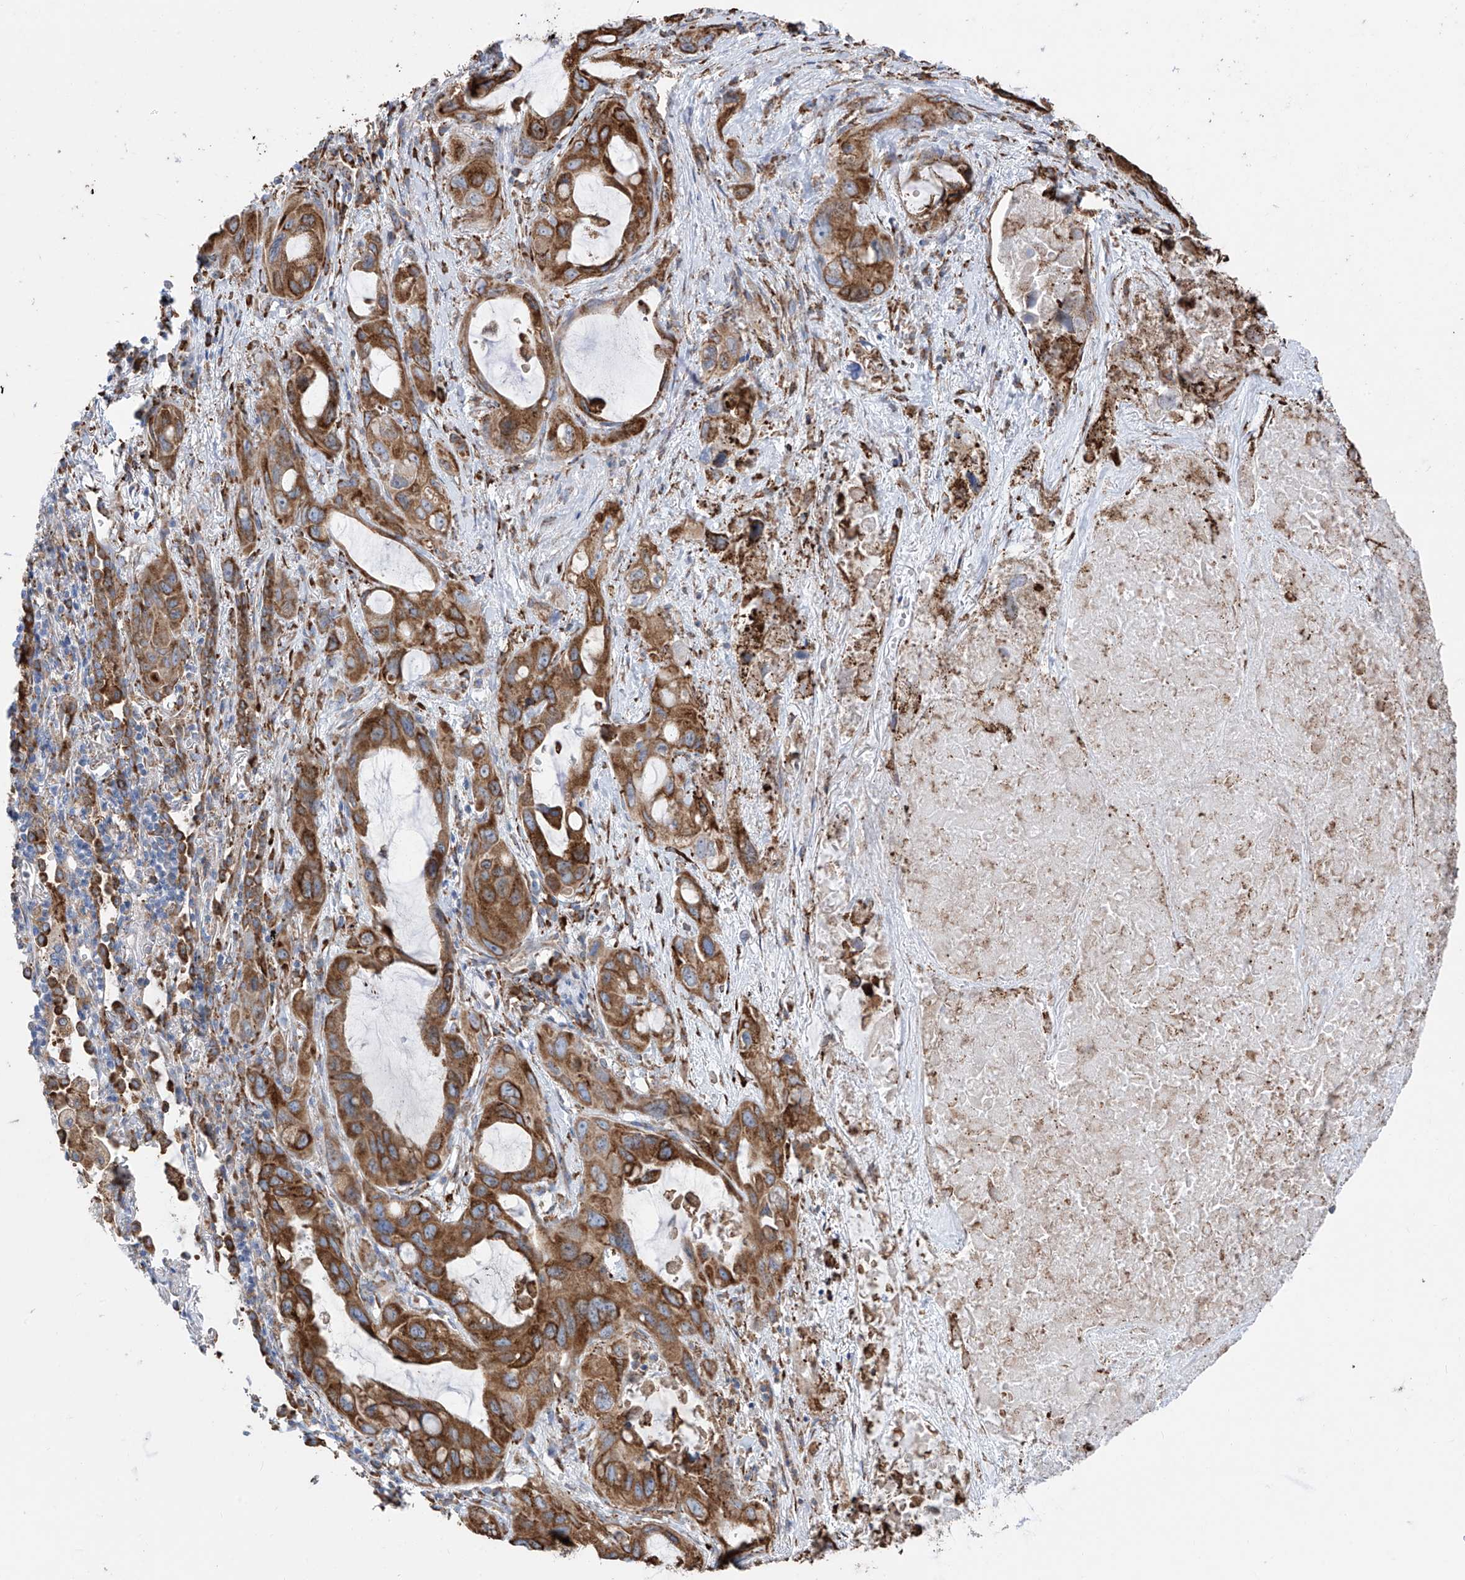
{"staining": {"intensity": "strong", "quantity": ">75%", "location": "cytoplasmic/membranous"}, "tissue": "lung cancer", "cell_type": "Tumor cells", "image_type": "cancer", "snomed": [{"axis": "morphology", "description": "Squamous cell carcinoma, NOS"}, {"axis": "topography", "description": "Lung"}], "caption": "Immunohistochemistry (IHC) micrograph of neoplastic tissue: human lung cancer (squamous cell carcinoma) stained using immunohistochemistry exhibits high levels of strong protein expression localized specifically in the cytoplasmic/membranous of tumor cells, appearing as a cytoplasmic/membranous brown color.", "gene": "ZNF354C", "patient": {"sex": "female", "age": 73}}